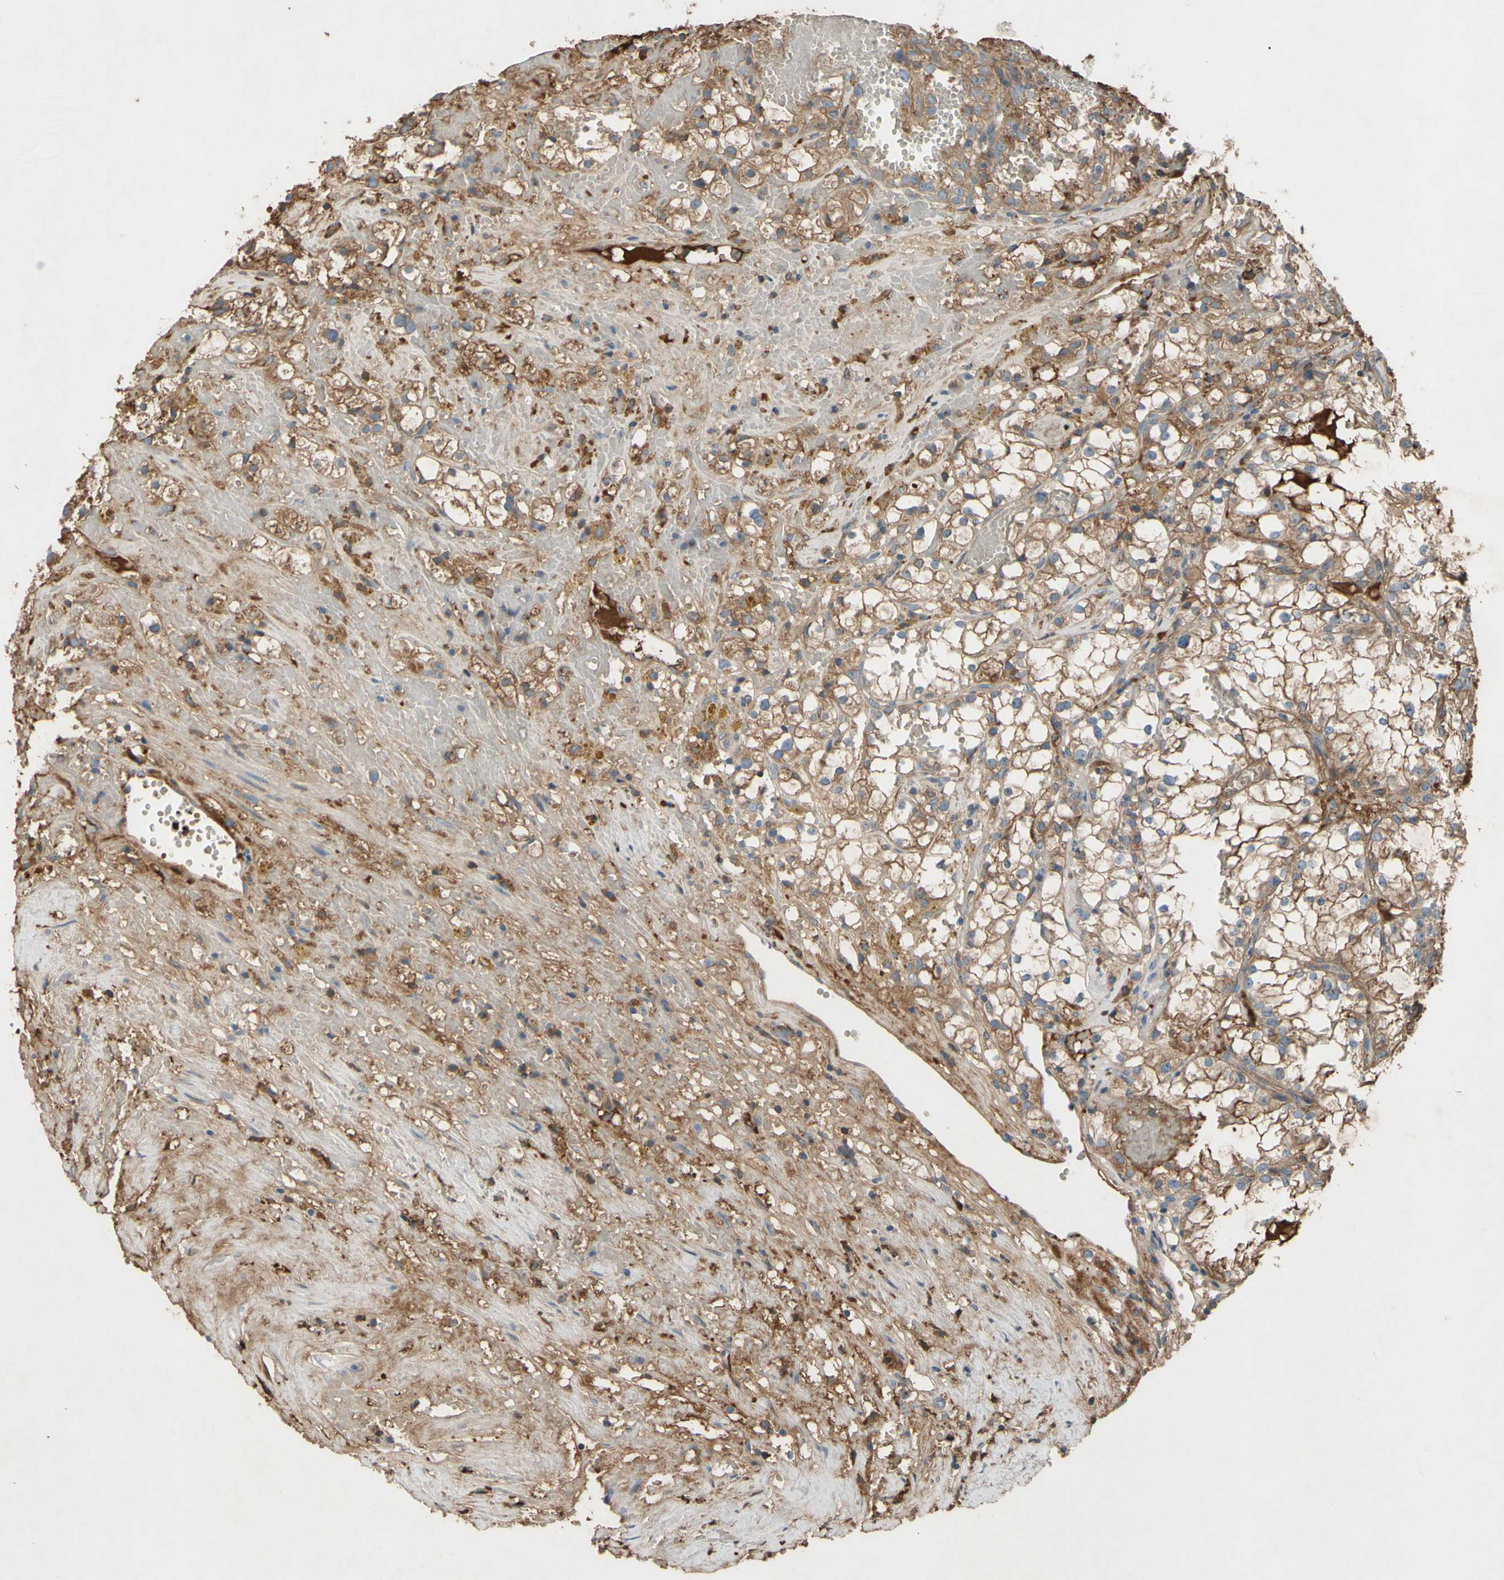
{"staining": {"intensity": "weak", "quantity": ">75%", "location": "cytoplasmic/membranous"}, "tissue": "renal cancer", "cell_type": "Tumor cells", "image_type": "cancer", "snomed": [{"axis": "morphology", "description": "Adenocarcinoma, NOS"}, {"axis": "topography", "description": "Kidney"}], "caption": "Immunohistochemistry photomicrograph of neoplastic tissue: human adenocarcinoma (renal) stained using IHC demonstrates low levels of weak protein expression localized specifically in the cytoplasmic/membranous of tumor cells, appearing as a cytoplasmic/membranous brown color.", "gene": "TIMP2", "patient": {"sex": "male", "age": 56}}